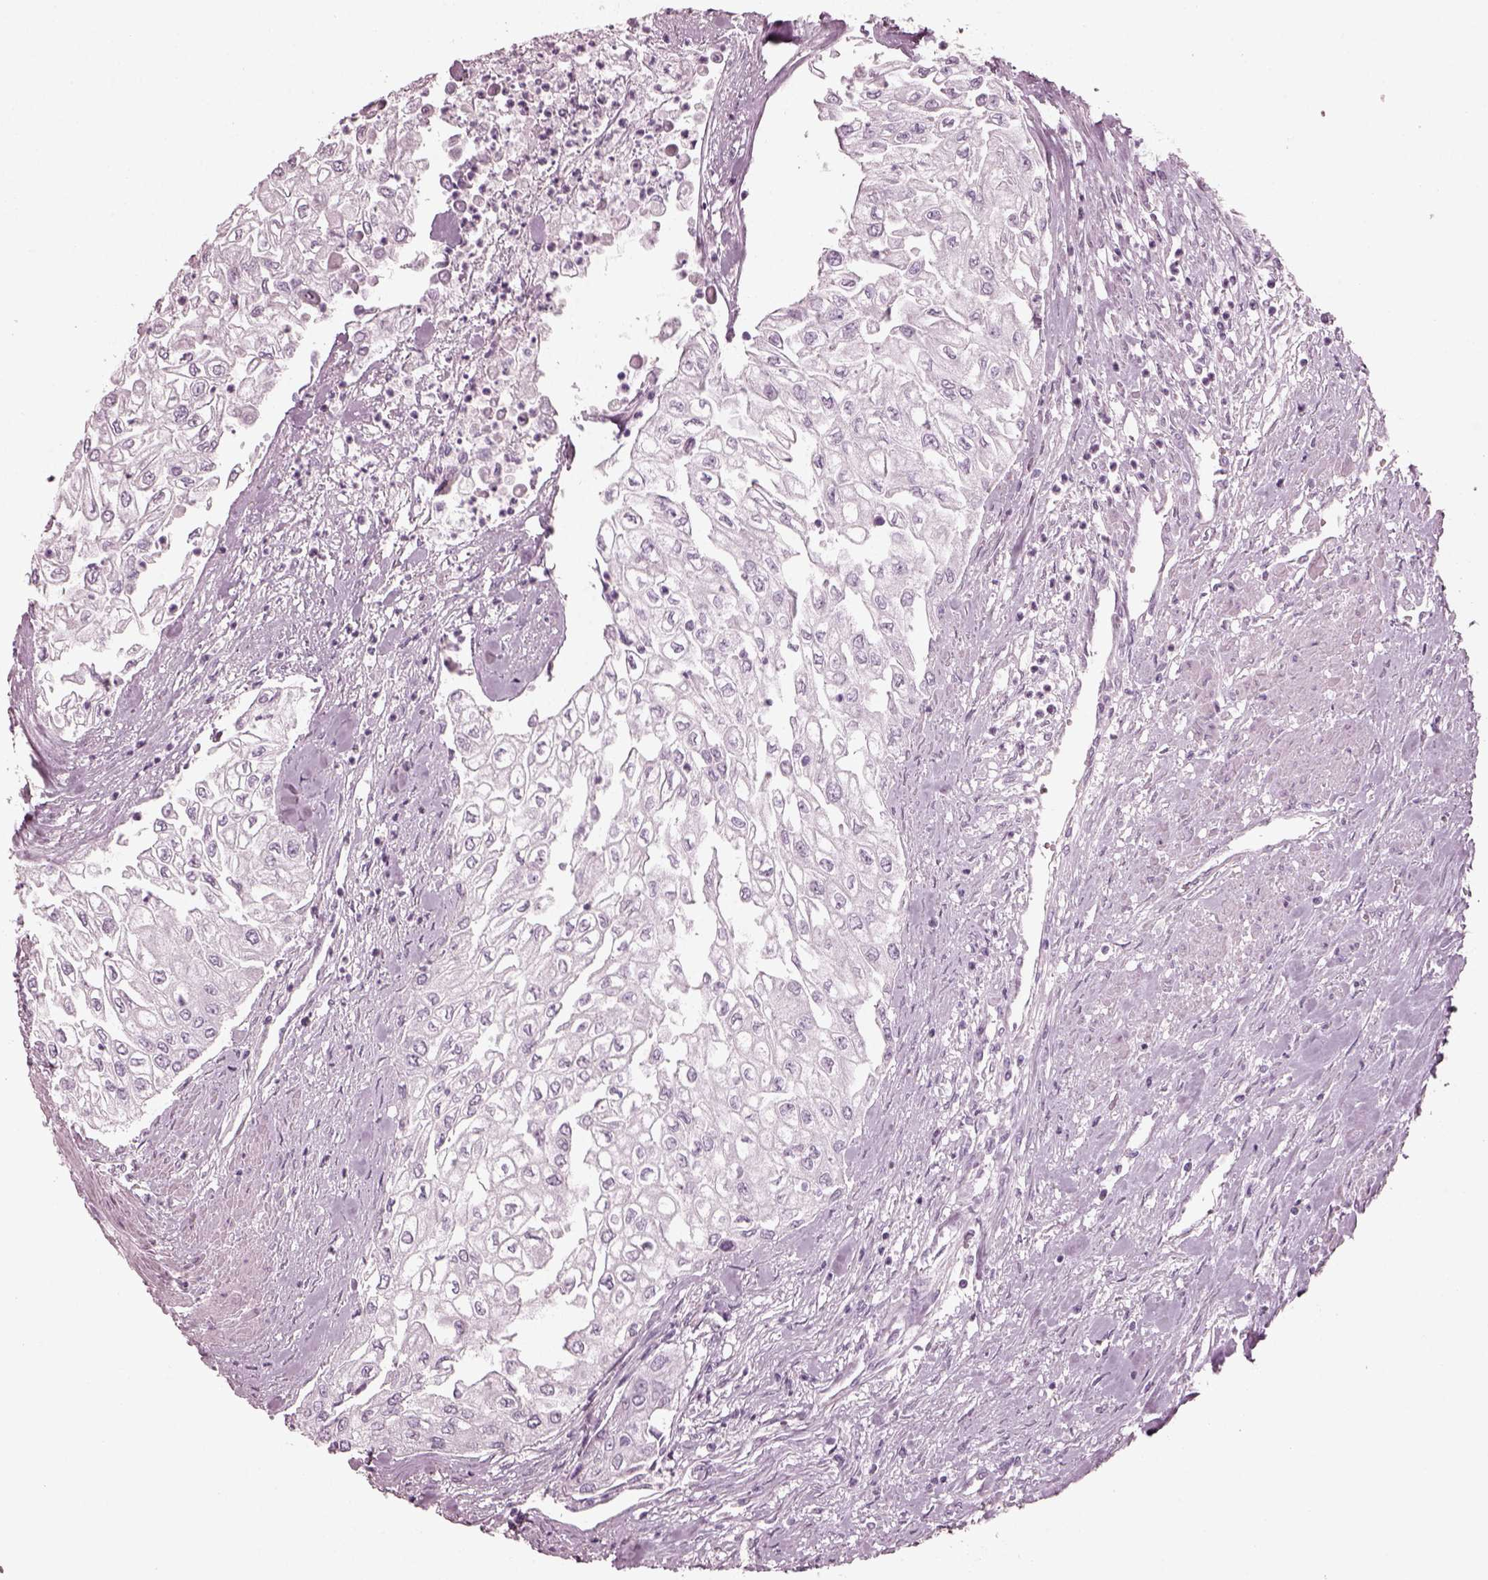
{"staining": {"intensity": "negative", "quantity": "none", "location": "none"}, "tissue": "urothelial cancer", "cell_type": "Tumor cells", "image_type": "cancer", "snomed": [{"axis": "morphology", "description": "Urothelial carcinoma, High grade"}, {"axis": "topography", "description": "Urinary bladder"}], "caption": "High power microscopy histopathology image of an immunohistochemistry photomicrograph of urothelial carcinoma (high-grade), revealing no significant positivity in tumor cells.", "gene": "RCVRN", "patient": {"sex": "male", "age": 62}}